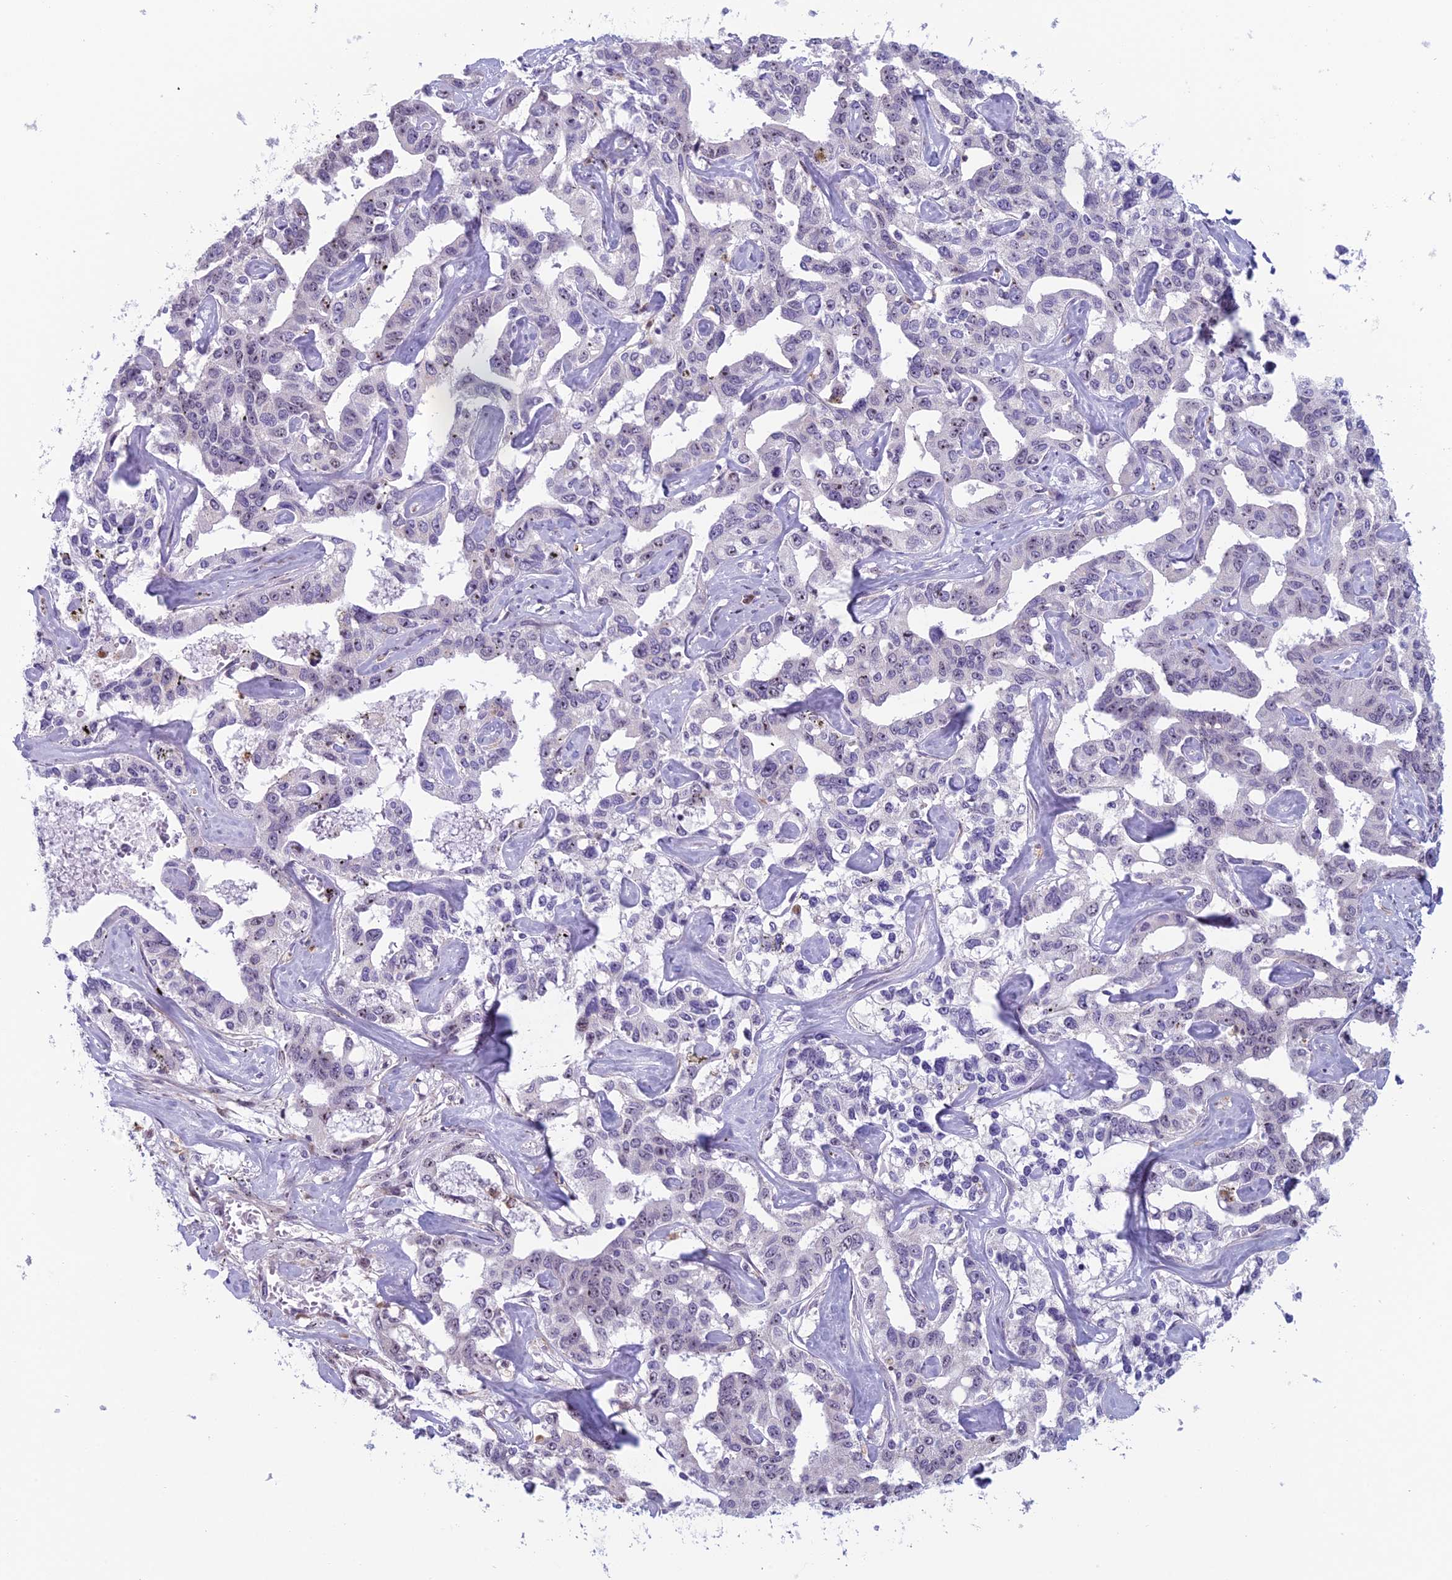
{"staining": {"intensity": "weak", "quantity": "25%-75%", "location": "nuclear"}, "tissue": "liver cancer", "cell_type": "Tumor cells", "image_type": "cancer", "snomed": [{"axis": "morphology", "description": "Cholangiocarcinoma"}, {"axis": "topography", "description": "Liver"}], "caption": "Immunohistochemical staining of cholangiocarcinoma (liver) exhibits weak nuclear protein expression in about 25%-75% of tumor cells.", "gene": "NOC2L", "patient": {"sex": "male", "age": 59}}